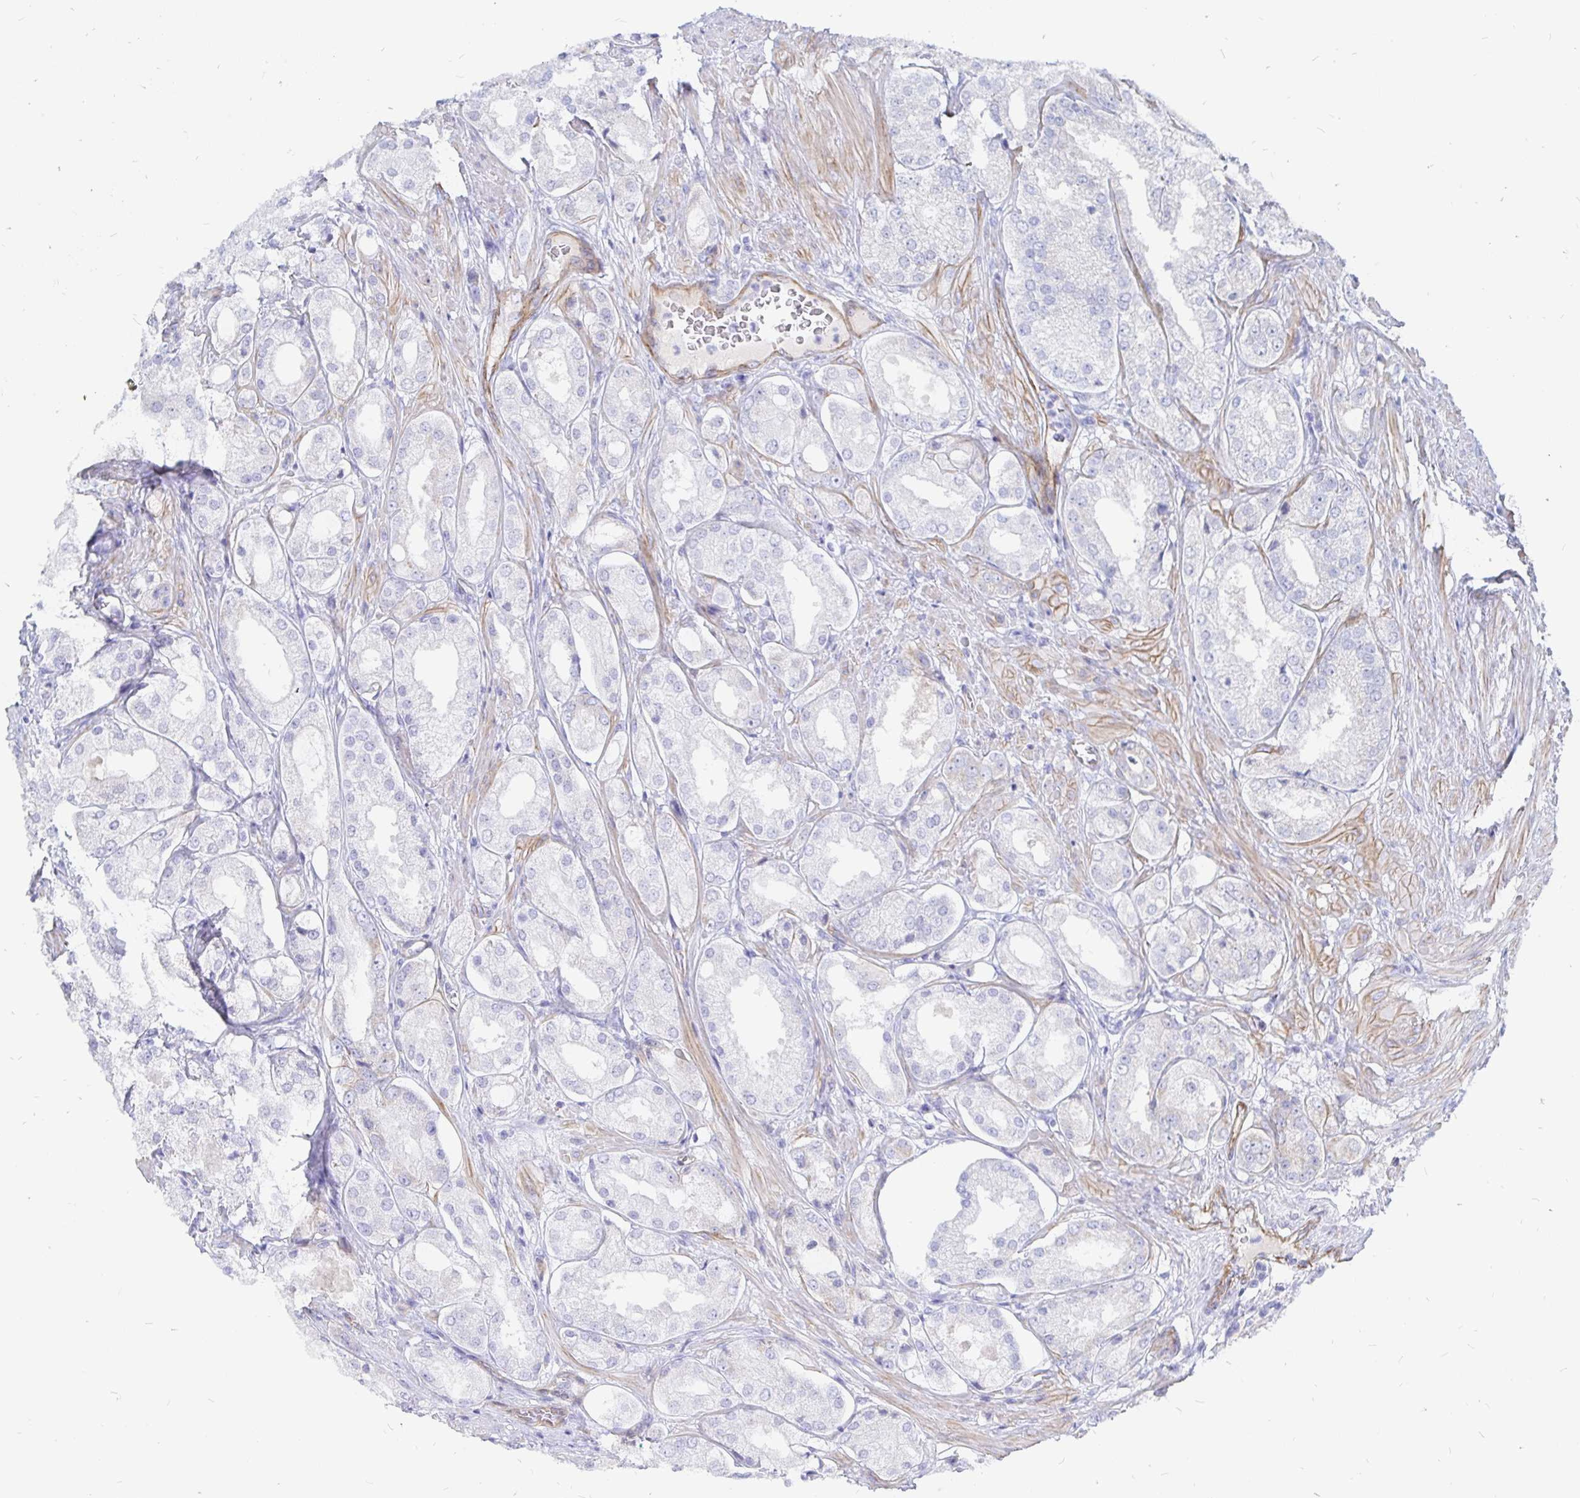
{"staining": {"intensity": "negative", "quantity": "none", "location": "none"}, "tissue": "prostate cancer", "cell_type": "Tumor cells", "image_type": "cancer", "snomed": [{"axis": "morphology", "description": "Adenocarcinoma, Low grade"}, {"axis": "topography", "description": "Prostate"}], "caption": "IHC image of prostate adenocarcinoma (low-grade) stained for a protein (brown), which exhibits no positivity in tumor cells.", "gene": "COX16", "patient": {"sex": "male", "age": 68}}